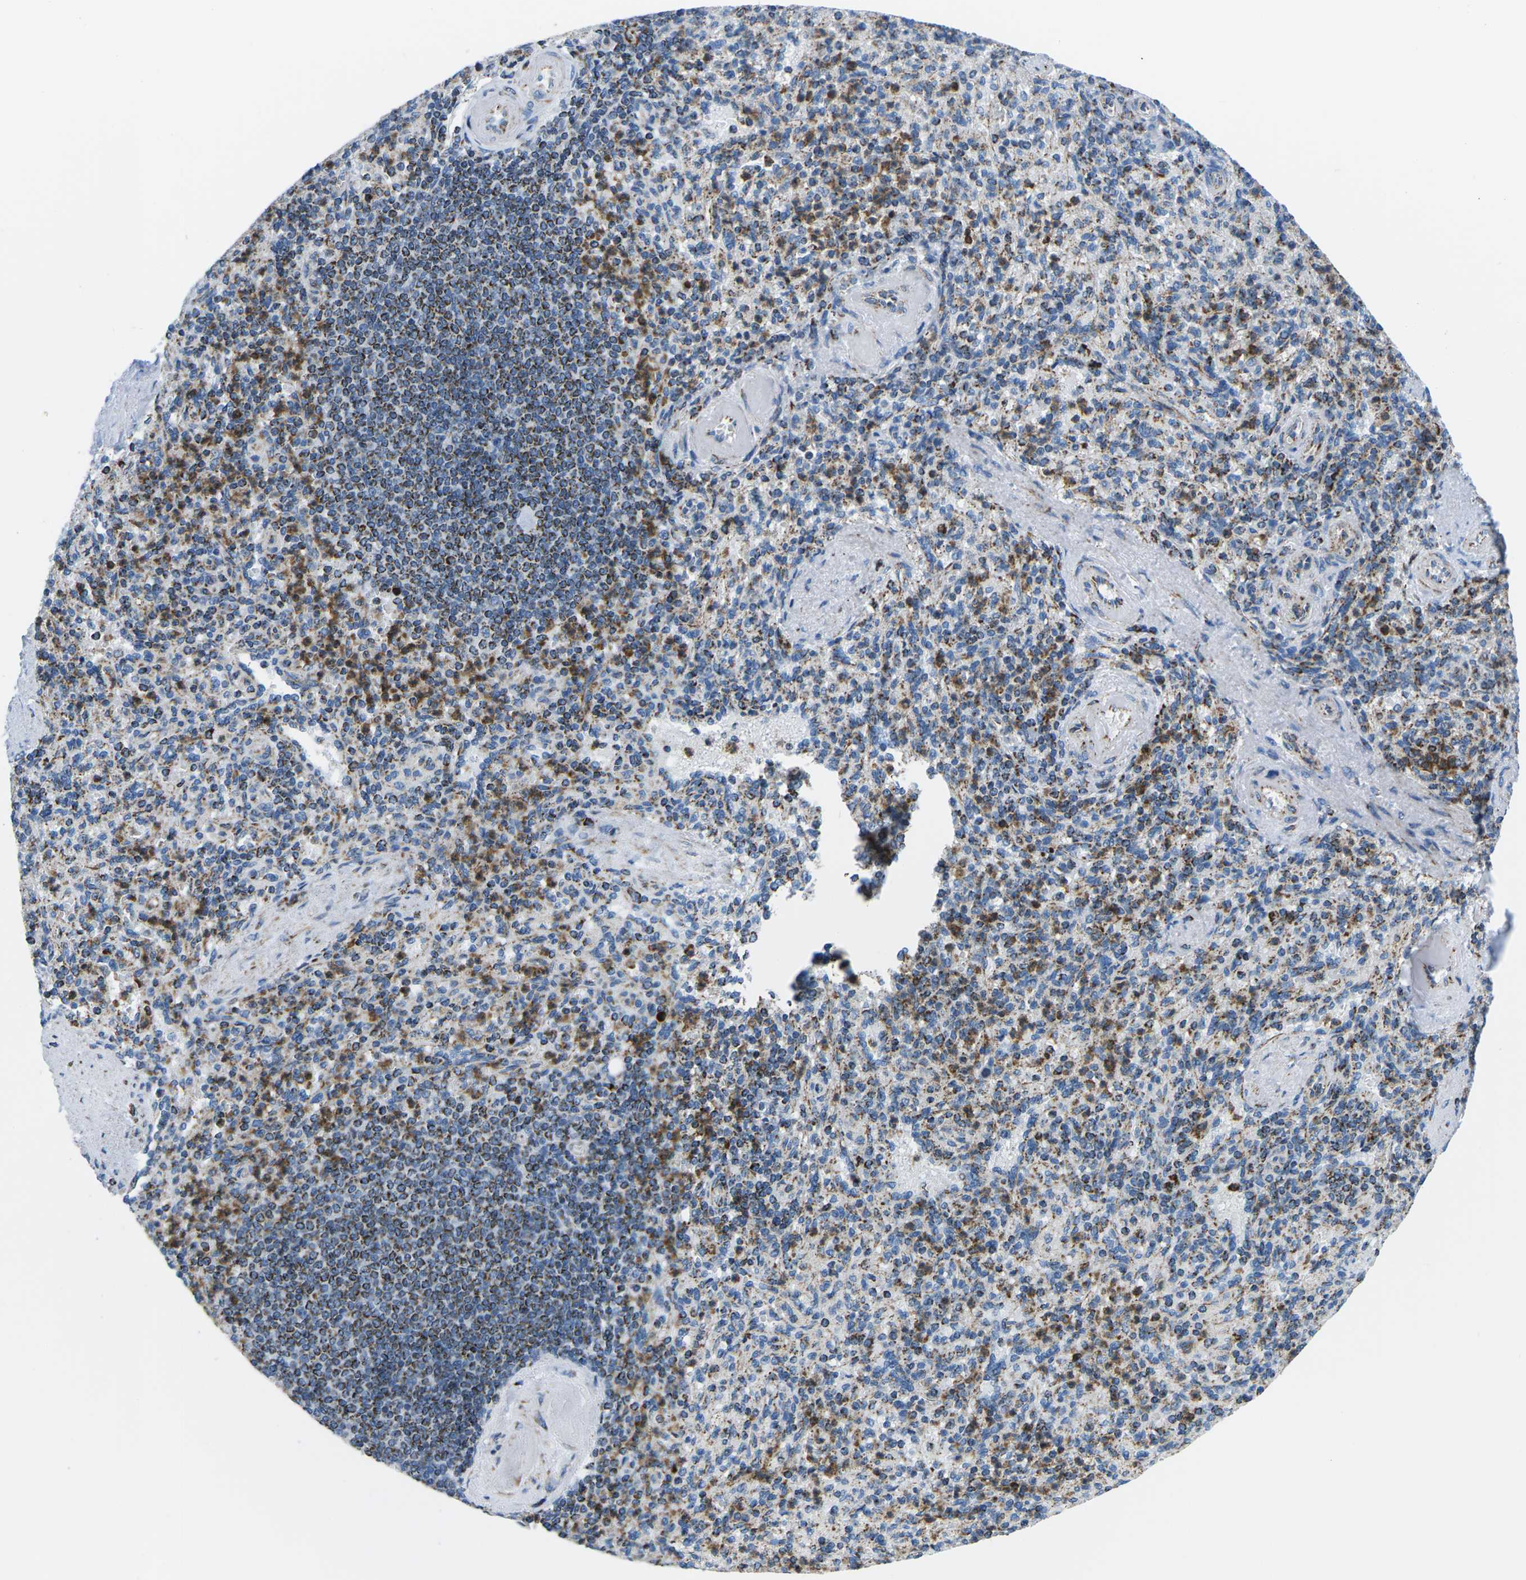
{"staining": {"intensity": "strong", "quantity": "25%-75%", "location": "cytoplasmic/membranous"}, "tissue": "spleen", "cell_type": "Cells in red pulp", "image_type": "normal", "snomed": [{"axis": "morphology", "description": "Normal tissue, NOS"}, {"axis": "topography", "description": "Spleen"}], "caption": "Immunohistochemistry staining of benign spleen, which shows high levels of strong cytoplasmic/membranous expression in about 25%-75% of cells in red pulp indicating strong cytoplasmic/membranous protein staining. The staining was performed using DAB (3,3'-diaminobenzidine) (brown) for protein detection and nuclei were counterstained in hematoxylin (blue).", "gene": "COX6C", "patient": {"sex": "female", "age": 74}}